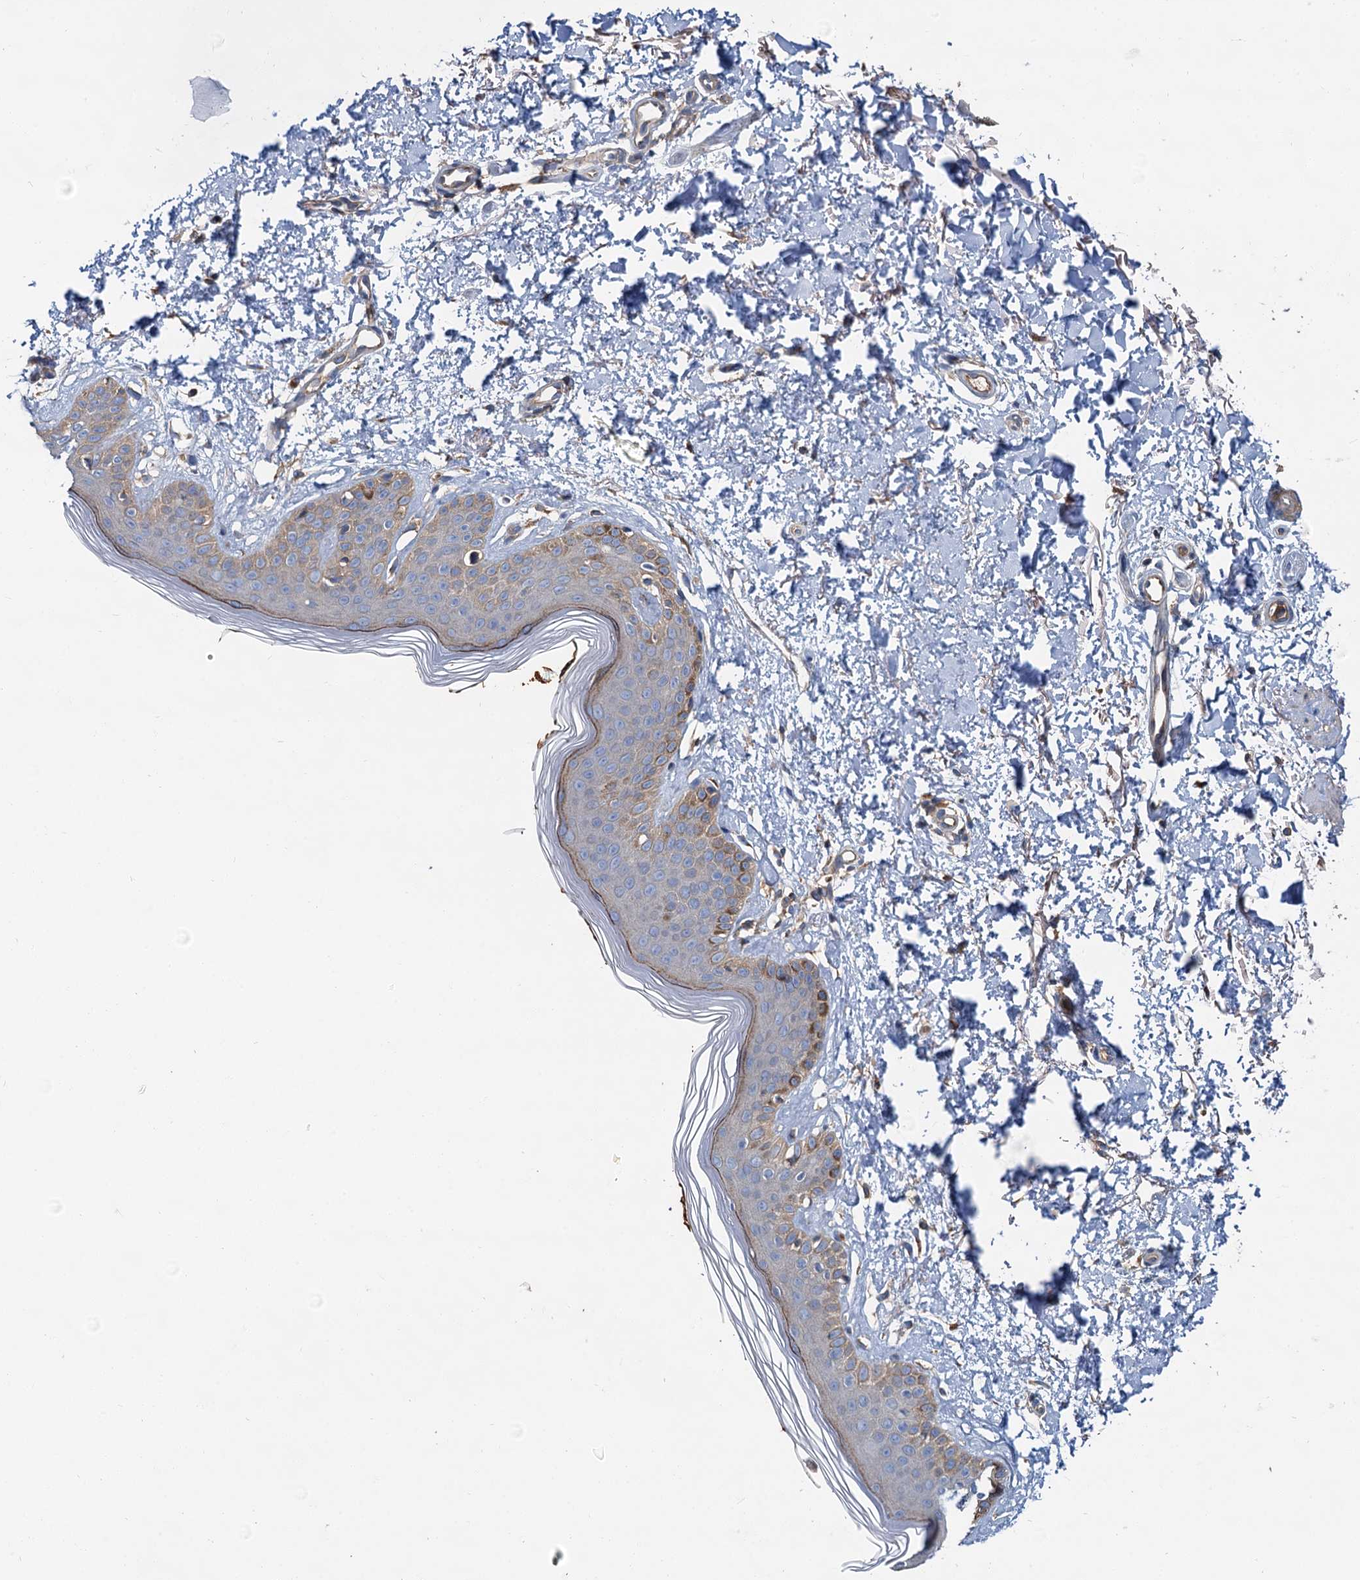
{"staining": {"intensity": "moderate", "quantity": "25%-75%", "location": "cytoplasmic/membranous"}, "tissue": "skin", "cell_type": "Fibroblasts", "image_type": "normal", "snomed": [{"axis": "morphology", "description": "Normal tissue, NOS"}, {"axis": "topography", "description": "Skin"}], "caption": "Immunohistochemical staining of unremarkable skin exhibits medium levels of moderate cytoplasmic/membranous expression in approximately 25%-75% of fibroblasts.", "gene": "PPIP5K1", "patient": {"sex": "female", "age": 64}}